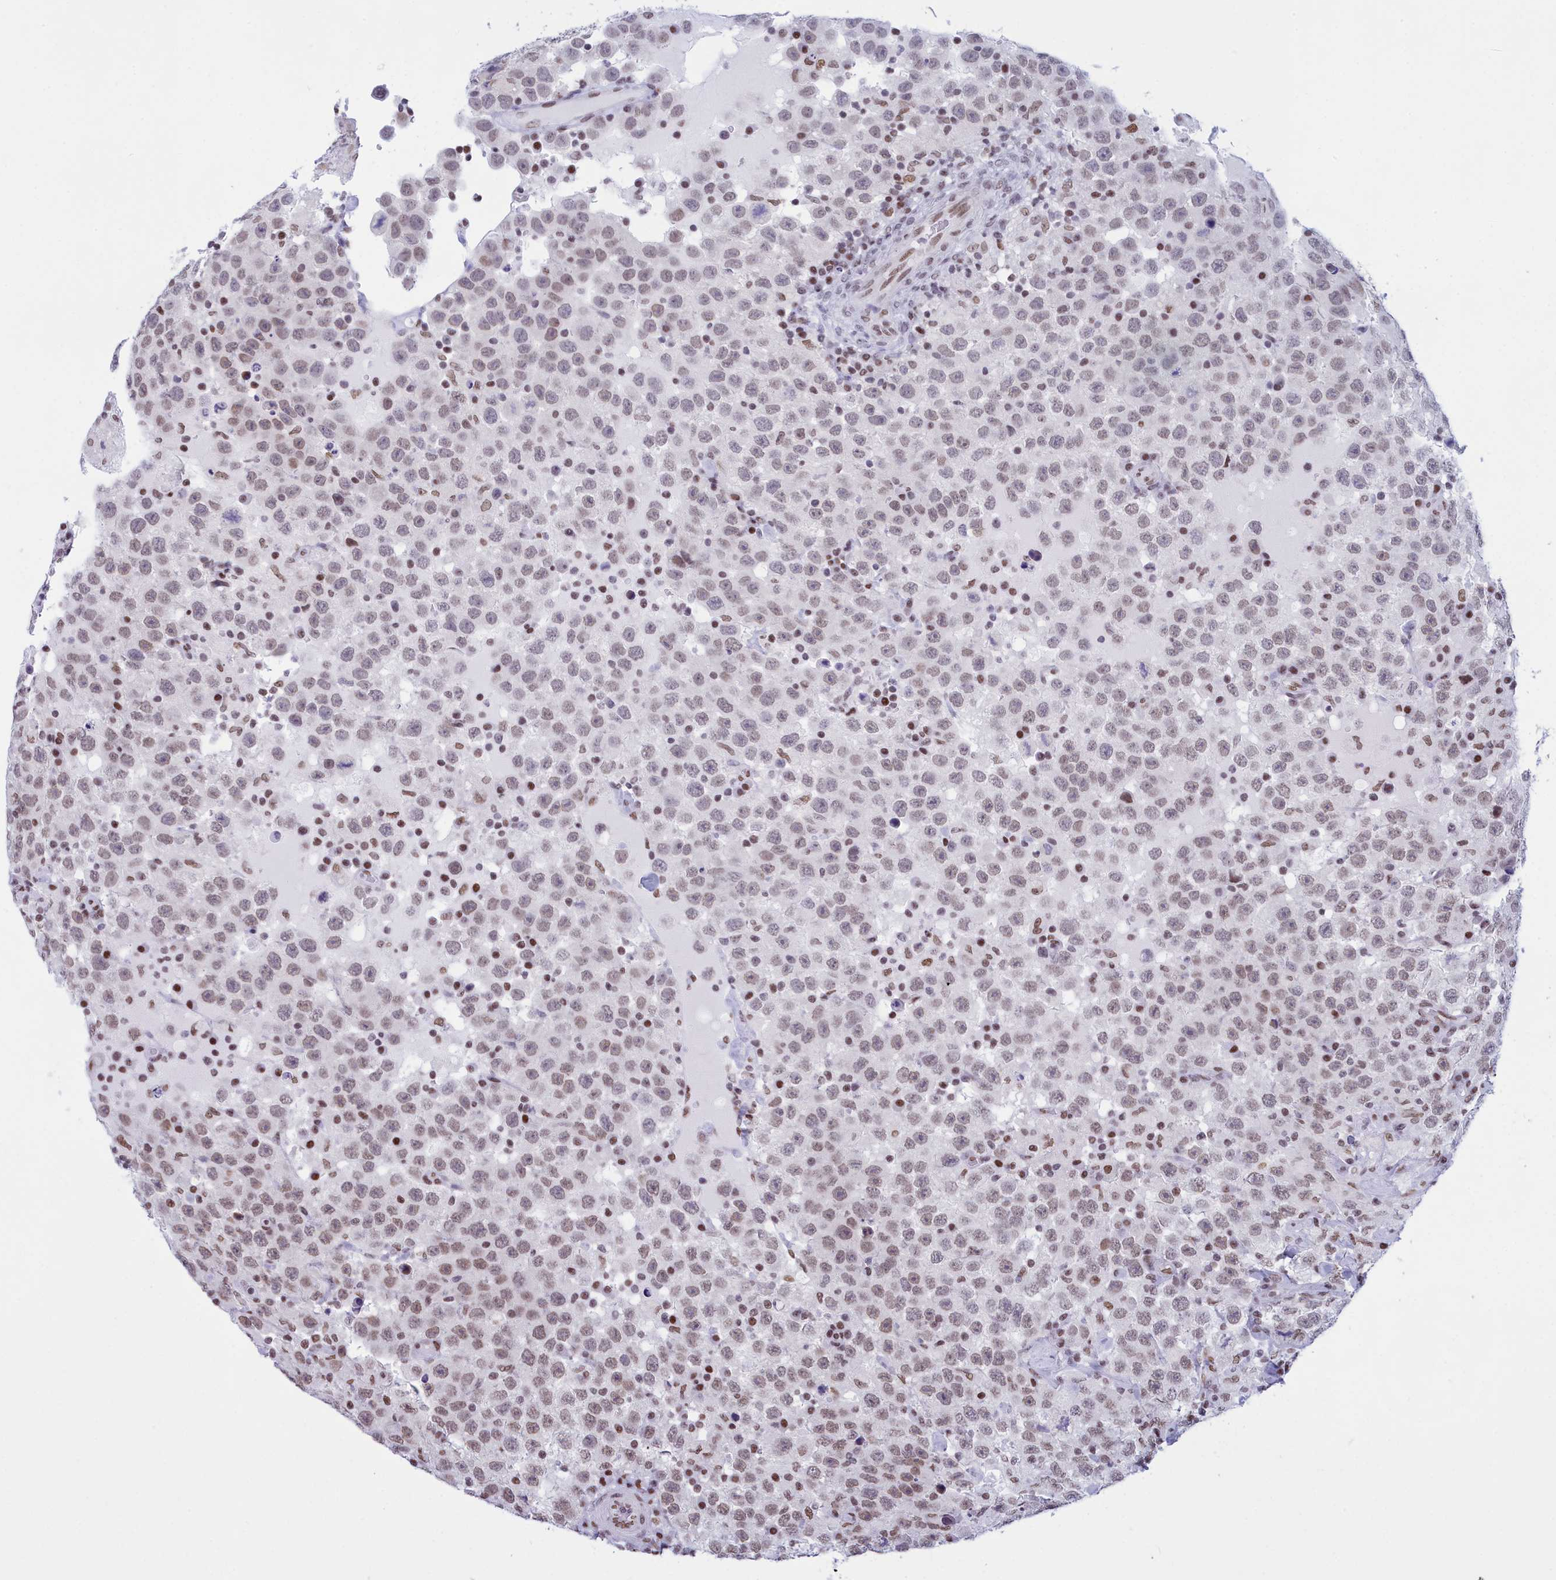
{"staining": {"intensity": "weak", "quantity": ">75%", "location": "nuclear"}, "tissue": "testis cancer", "cell_type": "Tumor cells", "image_type": "cancer", "snomed": [{"axis": "morphology", "description": "Seminoma, NOS"}, {"axis": "topography", "description": "Testis"}], "caption": "This histopathology image demonstrates testis cancer stained with immunohistochemistry (IHC) to label a protein in brown. The nuclear of tumor cells show weak positivity for the protein. Nuclei are counter-stained blue.", "gene": "CDC26", "patient": {"sex": "male", "age": 41}}